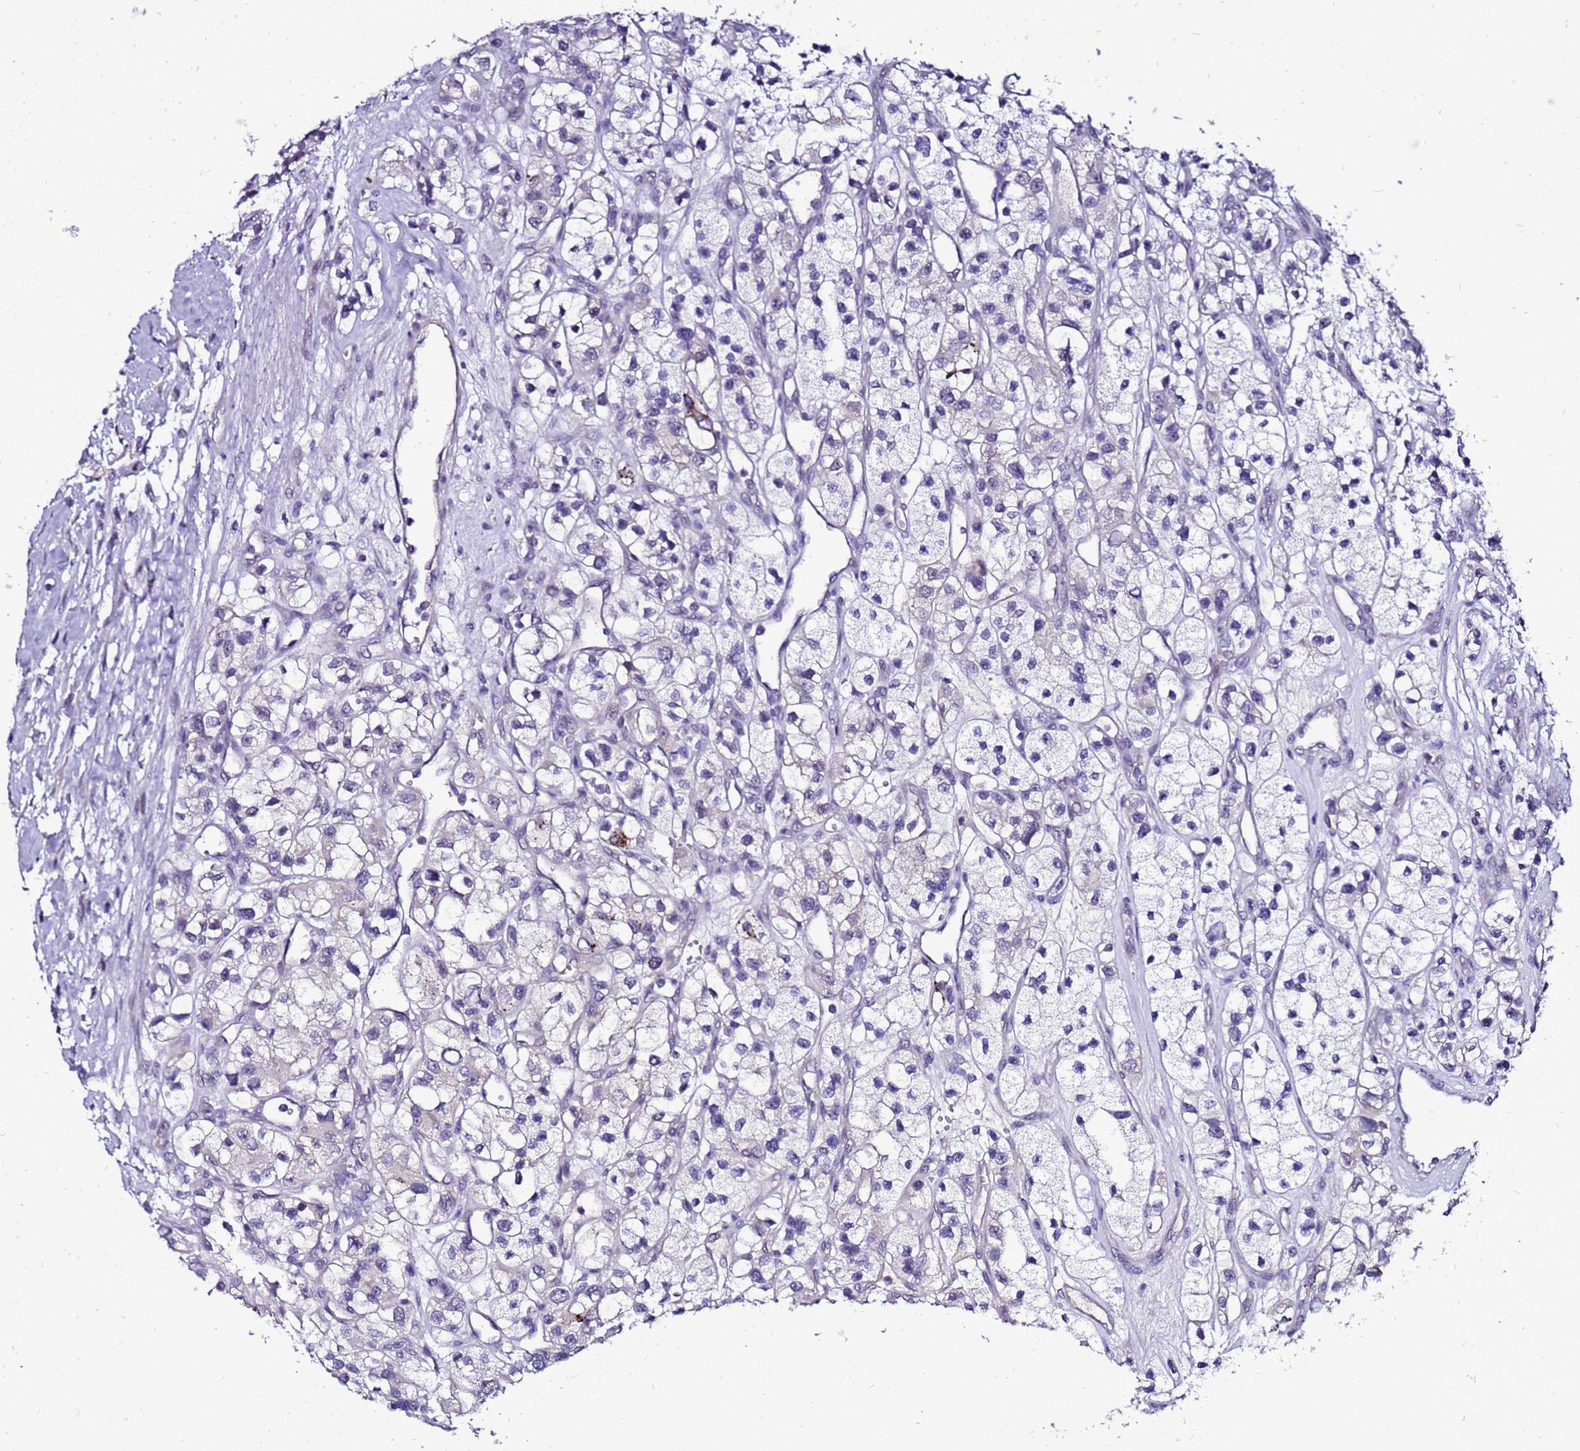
{"staining": {"intensity": "negative", "quantity": "none", "location": "none"}, "tissue": "renal cancer", "cell_type": "Tumor cells", "image_type": "cancer", "snomed": [{"axis": "morphology", "description": "Adenocarcinoma, NOS"}, {"axis": "topography", "description": "Kidney"}], "caption": "The photomicrograph displays no staining of tumor cells in renal adenocarcinoma.", "gene": "C19orf47", "patient": {"sex": "female", "age": 57}}